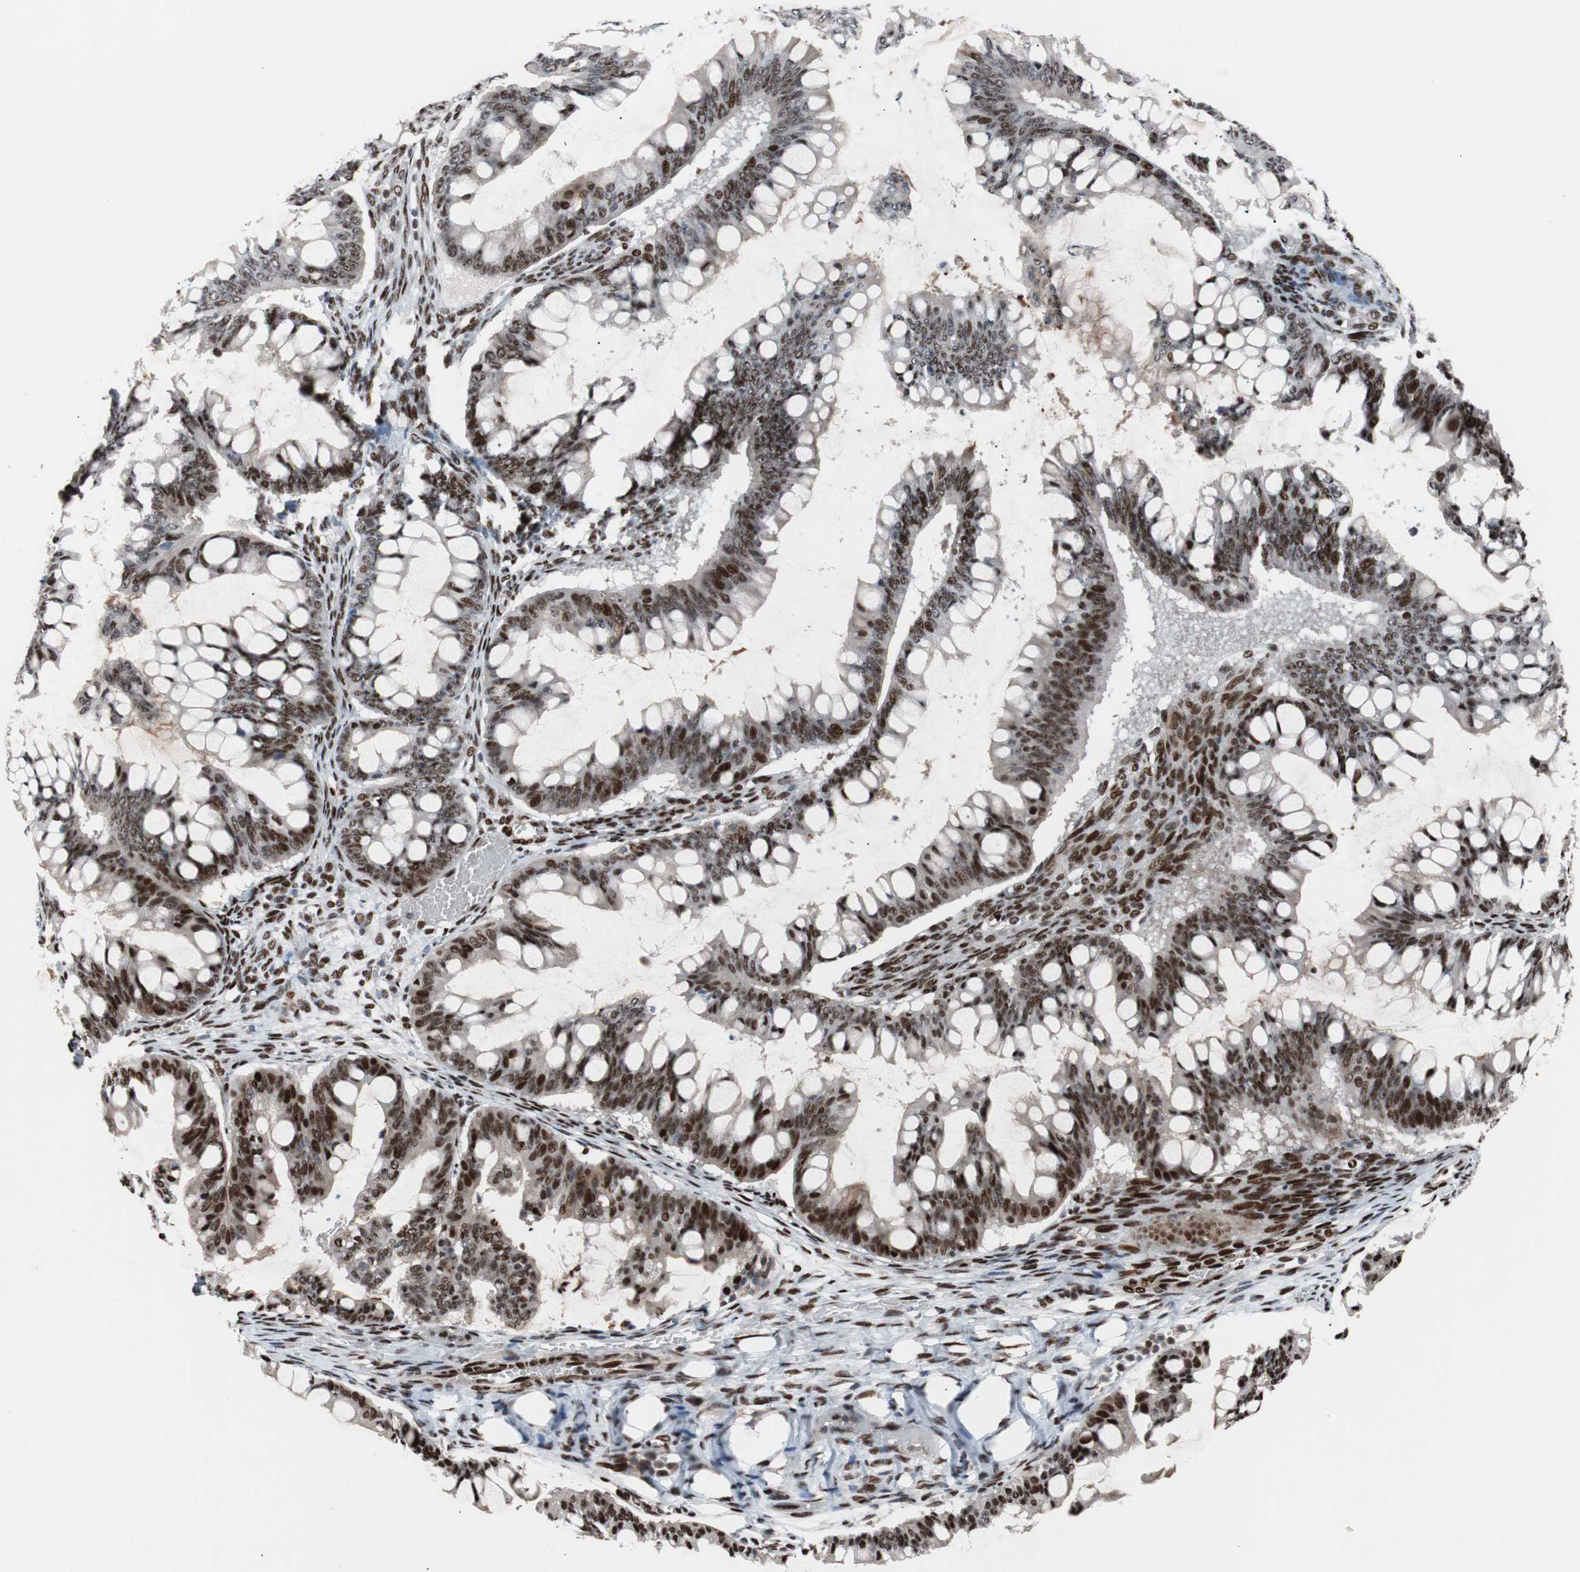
{"staining": {"intensity": "strong", "quantity": ">75%", "location": "nuclear"}, "tissue": "ovarian cancer", "cell_type": "Tumor cells", "image_type": "cancer", "snomed": [{"axis": "morphology", "description": "Cystadenocarcinoma, mucinous, NOS"}, {"axis": "topography", "description": "Ovary"}], "caption": "Immunohistochemical staining of ovarian mucinous cystadenocarcinoma exhibits high levels of strong nuclear protein expression in approximately >75% of tumor cells. (DAB = brown stain, brightfield microscopy at high magnification).", "gene": "NBL1", "patient": {"sex": "female", "age": 73}}